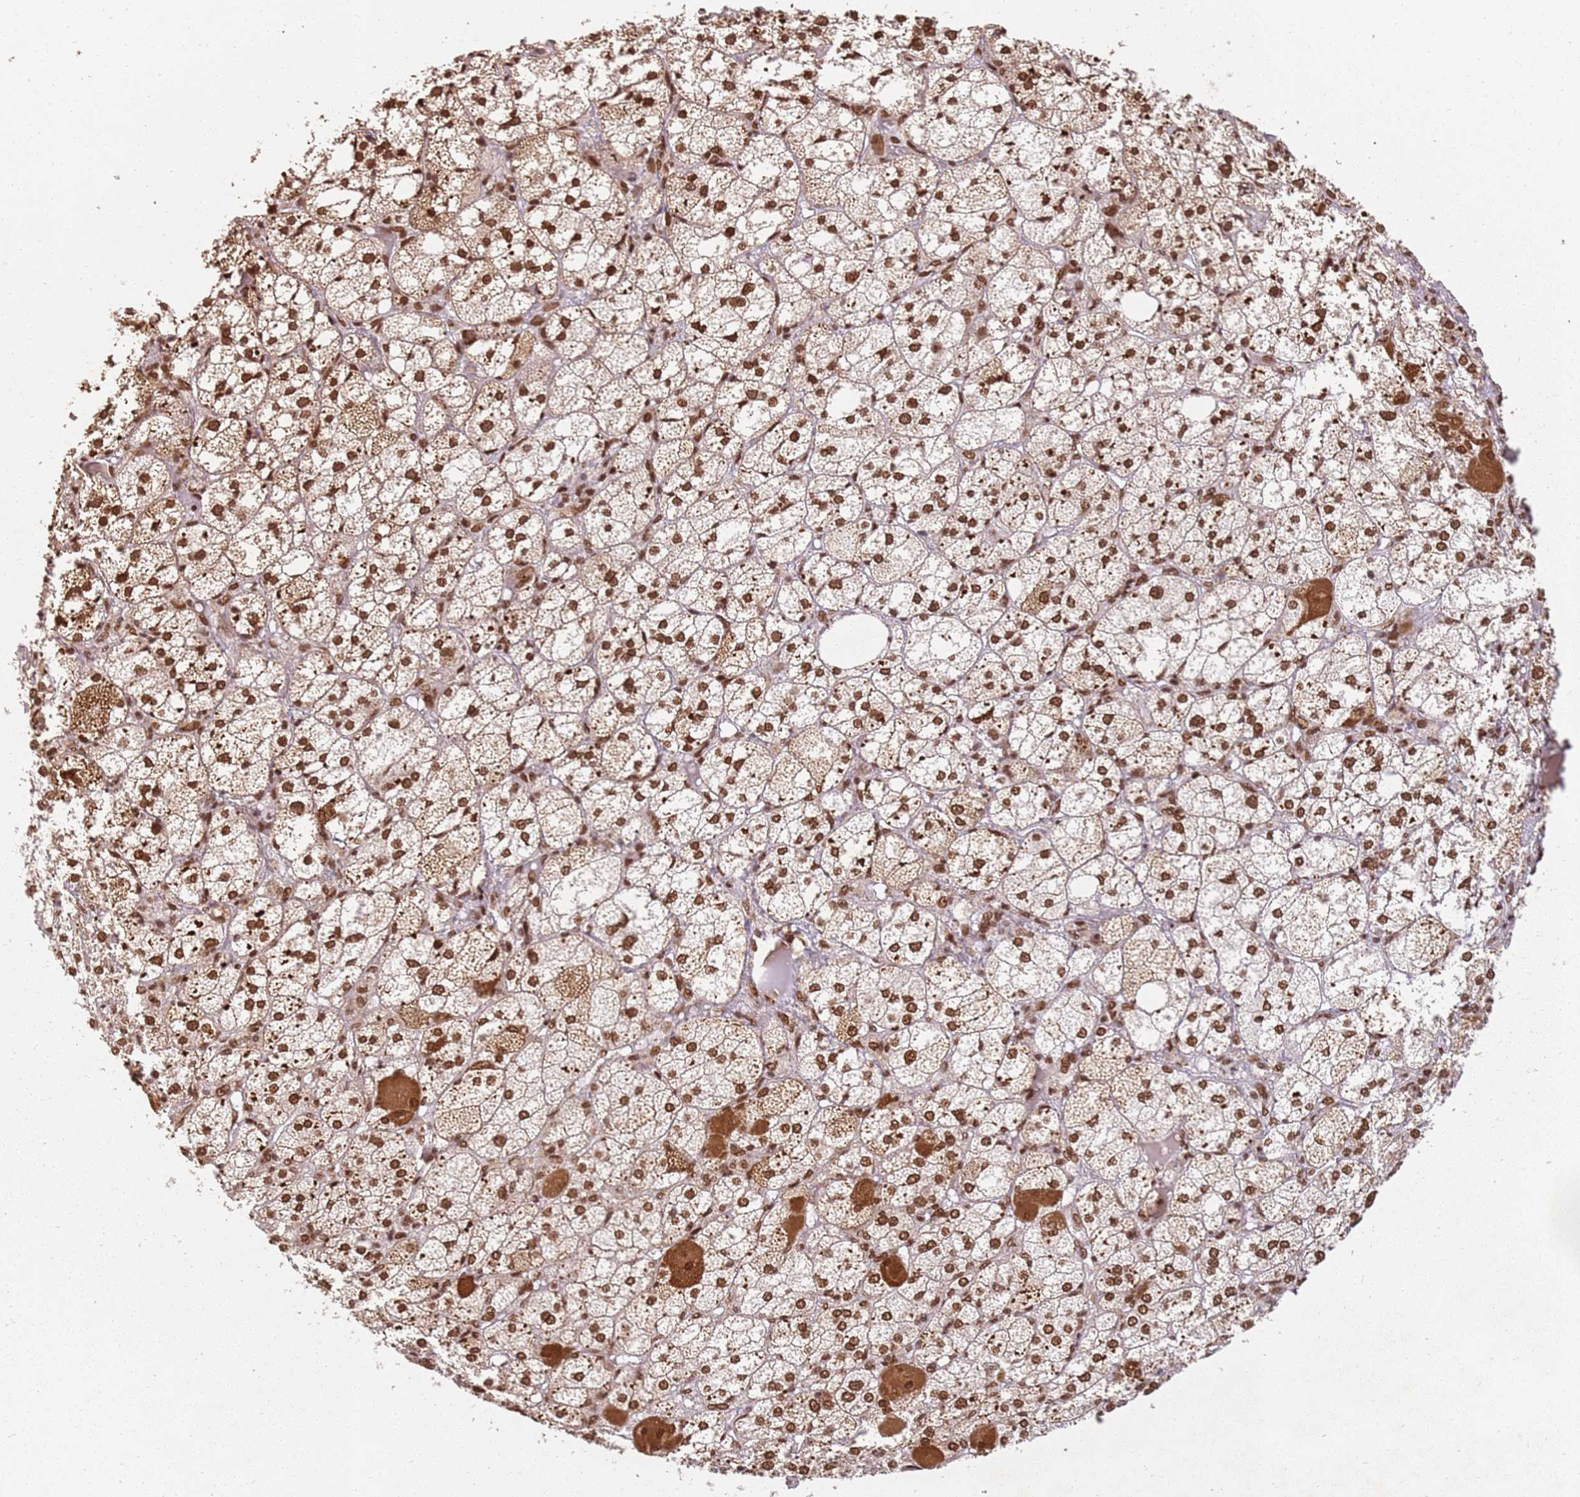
{"staining": {"intensity": "strong", "quantity": ">75%", "location": "cytoplasmic/membranous,nuclear"}, "tissue": "adrenal gland", "cell_type": "Glandular cells", "image_type": "normal", "snomed": [{"axis": "morphology", "description": "Normal tissue, NOS"}, {"axis": "topography", "description": "Adrenal gland"}], "caption": "Benign adrenal gland demonstrates strong cytoplasmic/membranous,nuclear positivity in approximately >75% of glandular cells.", "gene": "TENT4A", "patient": {"sex": "female", "age": 61}}